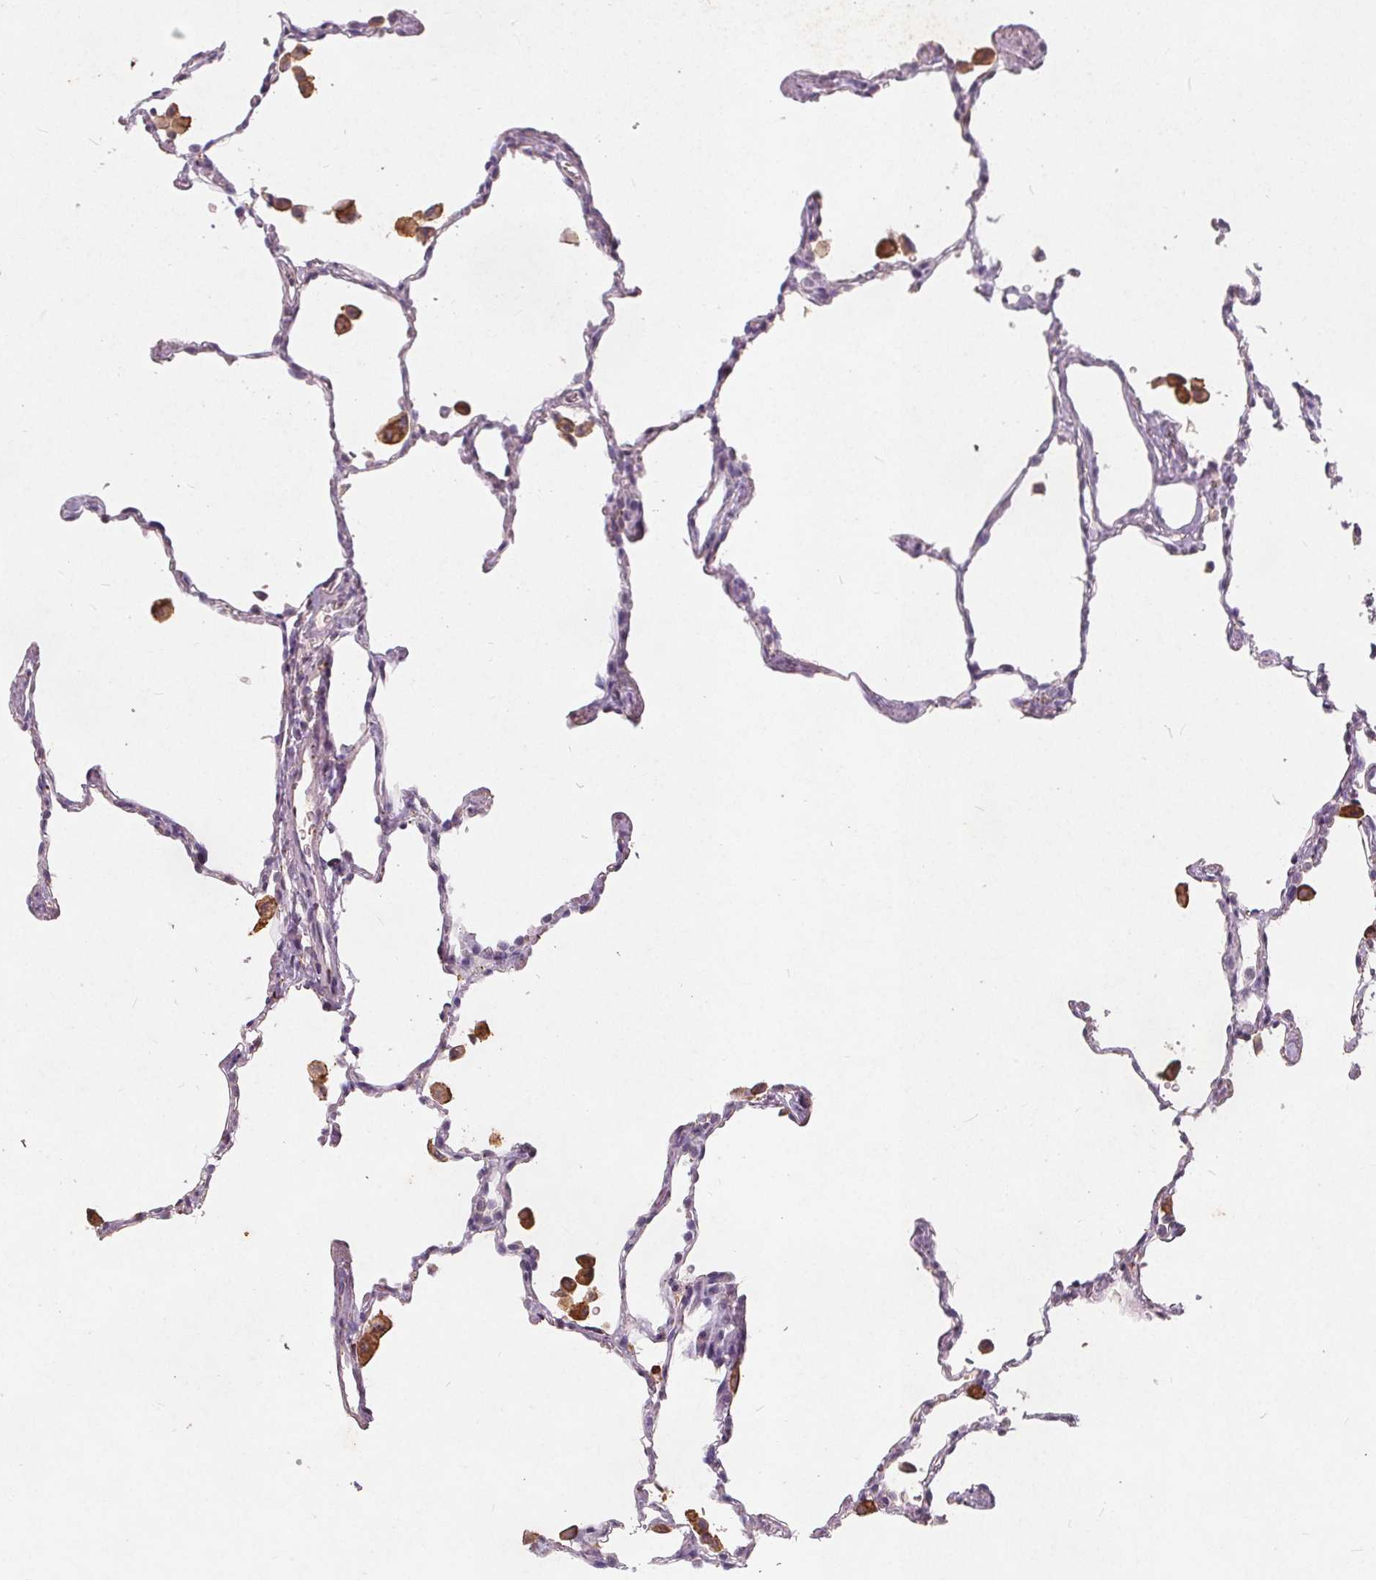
{"staining": {"intensity": "negative", "quantity": "none", "location": "none"}, "tissue": "lung", "cell_type": "Alveolar cells", "image_type": "normal", "snomed": [{"axis": "morphology", "description": "Normal tissue, NOS"}, {"axis": "topography", "description": "Lung"}], "caption": "Immunohistochemistry micrograph of normal lung: lung stained with DAB (3,3'-diaminobenzidine) reveals no significant protein expression in alveolar cells. (DAB immunohistochemistry (IHC), high magnification).", "gene": "C19orf84", "patient": {"sex": "female", "age": 47}}